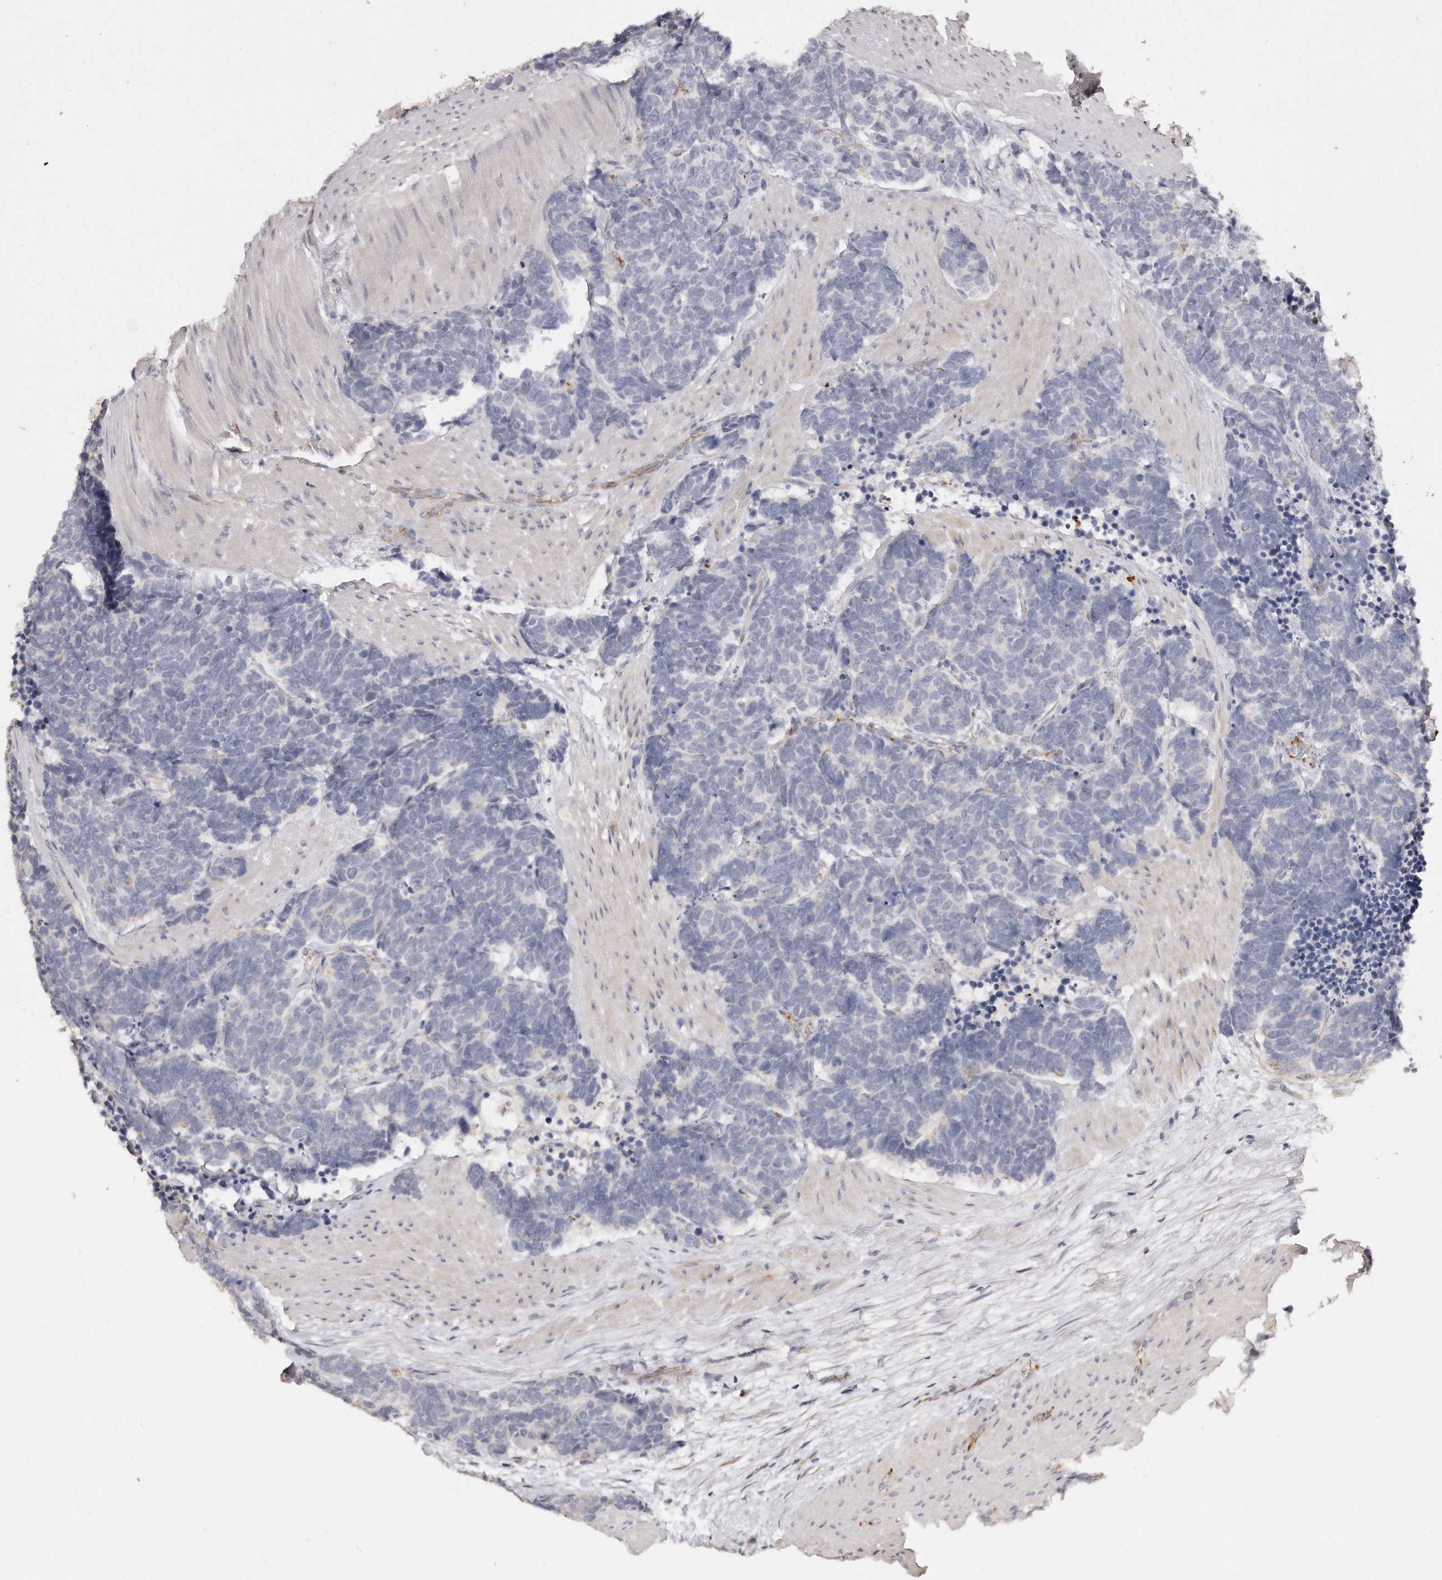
{"staining": {"intensity": "negative", "quantity": "none", "location": "none"}, "tissue": "carcinoid", "cell_type": "Tumor cells", "image_type": "cancer", "snomed": [{"axis": "morphology", "description": "Carcinoma, NOS"}, {"axis": "morphology", "description": "Carcinoid, malignant, NOS"}, {"axis": "topography", "description": "Urinary bladder"}], "caption": "Tumor cells are negative for protein expression in human carcinoma.", "gene": "ZYG11A", "patient": {"sex": "male", "age": 57}}